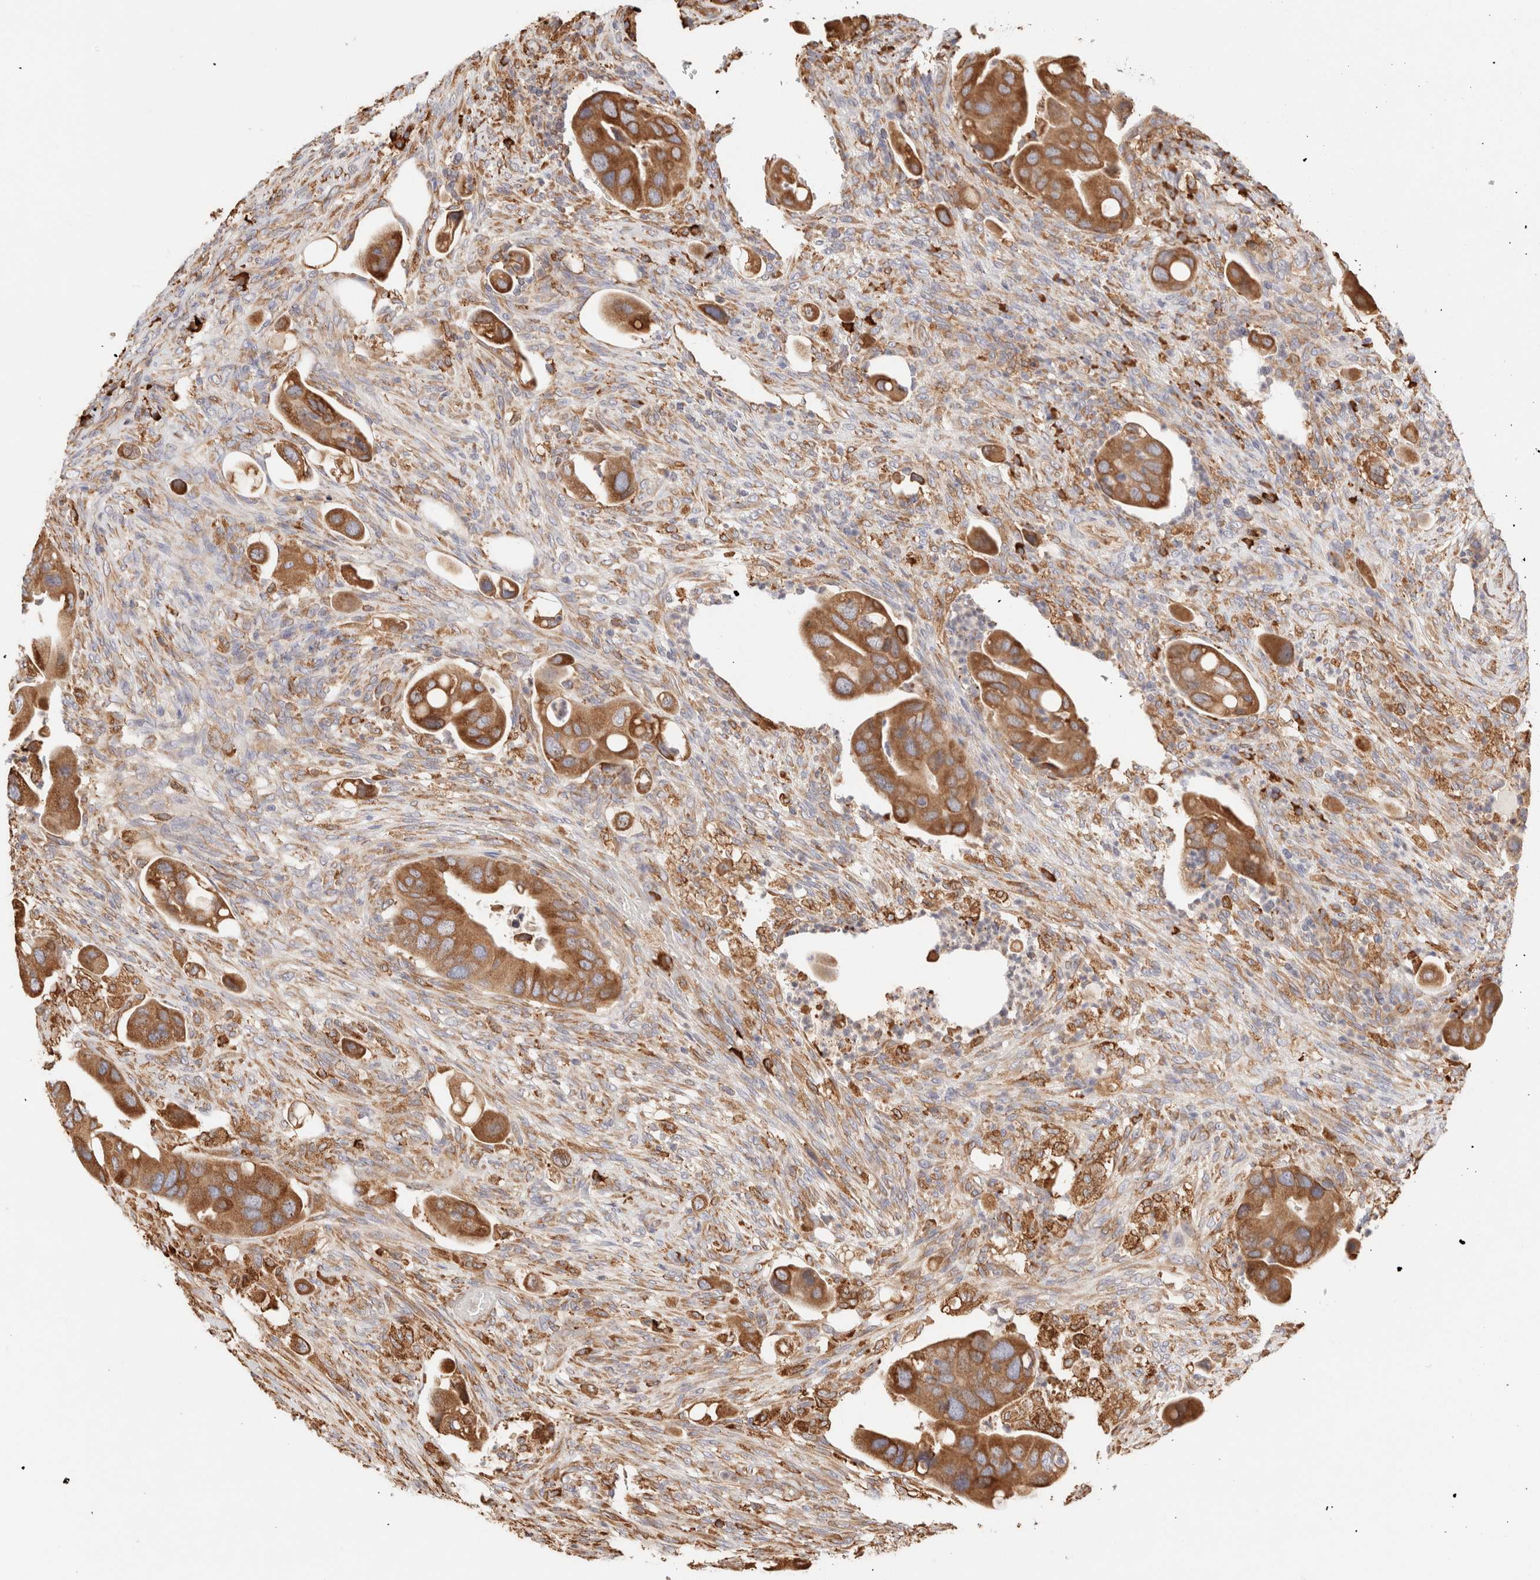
{"staining": {"intensity": "moderate", "quantity": ">75%", "location": "cytoplasmic/membranous"}, "tissue": "colorectal cancer", "cell_type": "Tumor cells", "image_type": "cancer", "snomed": [{"axis": "morphology", "description": "Adenocarcinoma, NOS"}, {"axis": "topography", "description": "Rectum"}], "caption": "The immunohistochemical stain shows moderate cytoplasmic/membranous expression in tumor cells of colorectal cancer (adenocarcinoma) tissue. (Stains: DAB in brown, nuclei in blue, Microscopy: brightfield microscopy at high magnification).", "gene": "FER", "patient": {"sex": "female", "age": 57}}